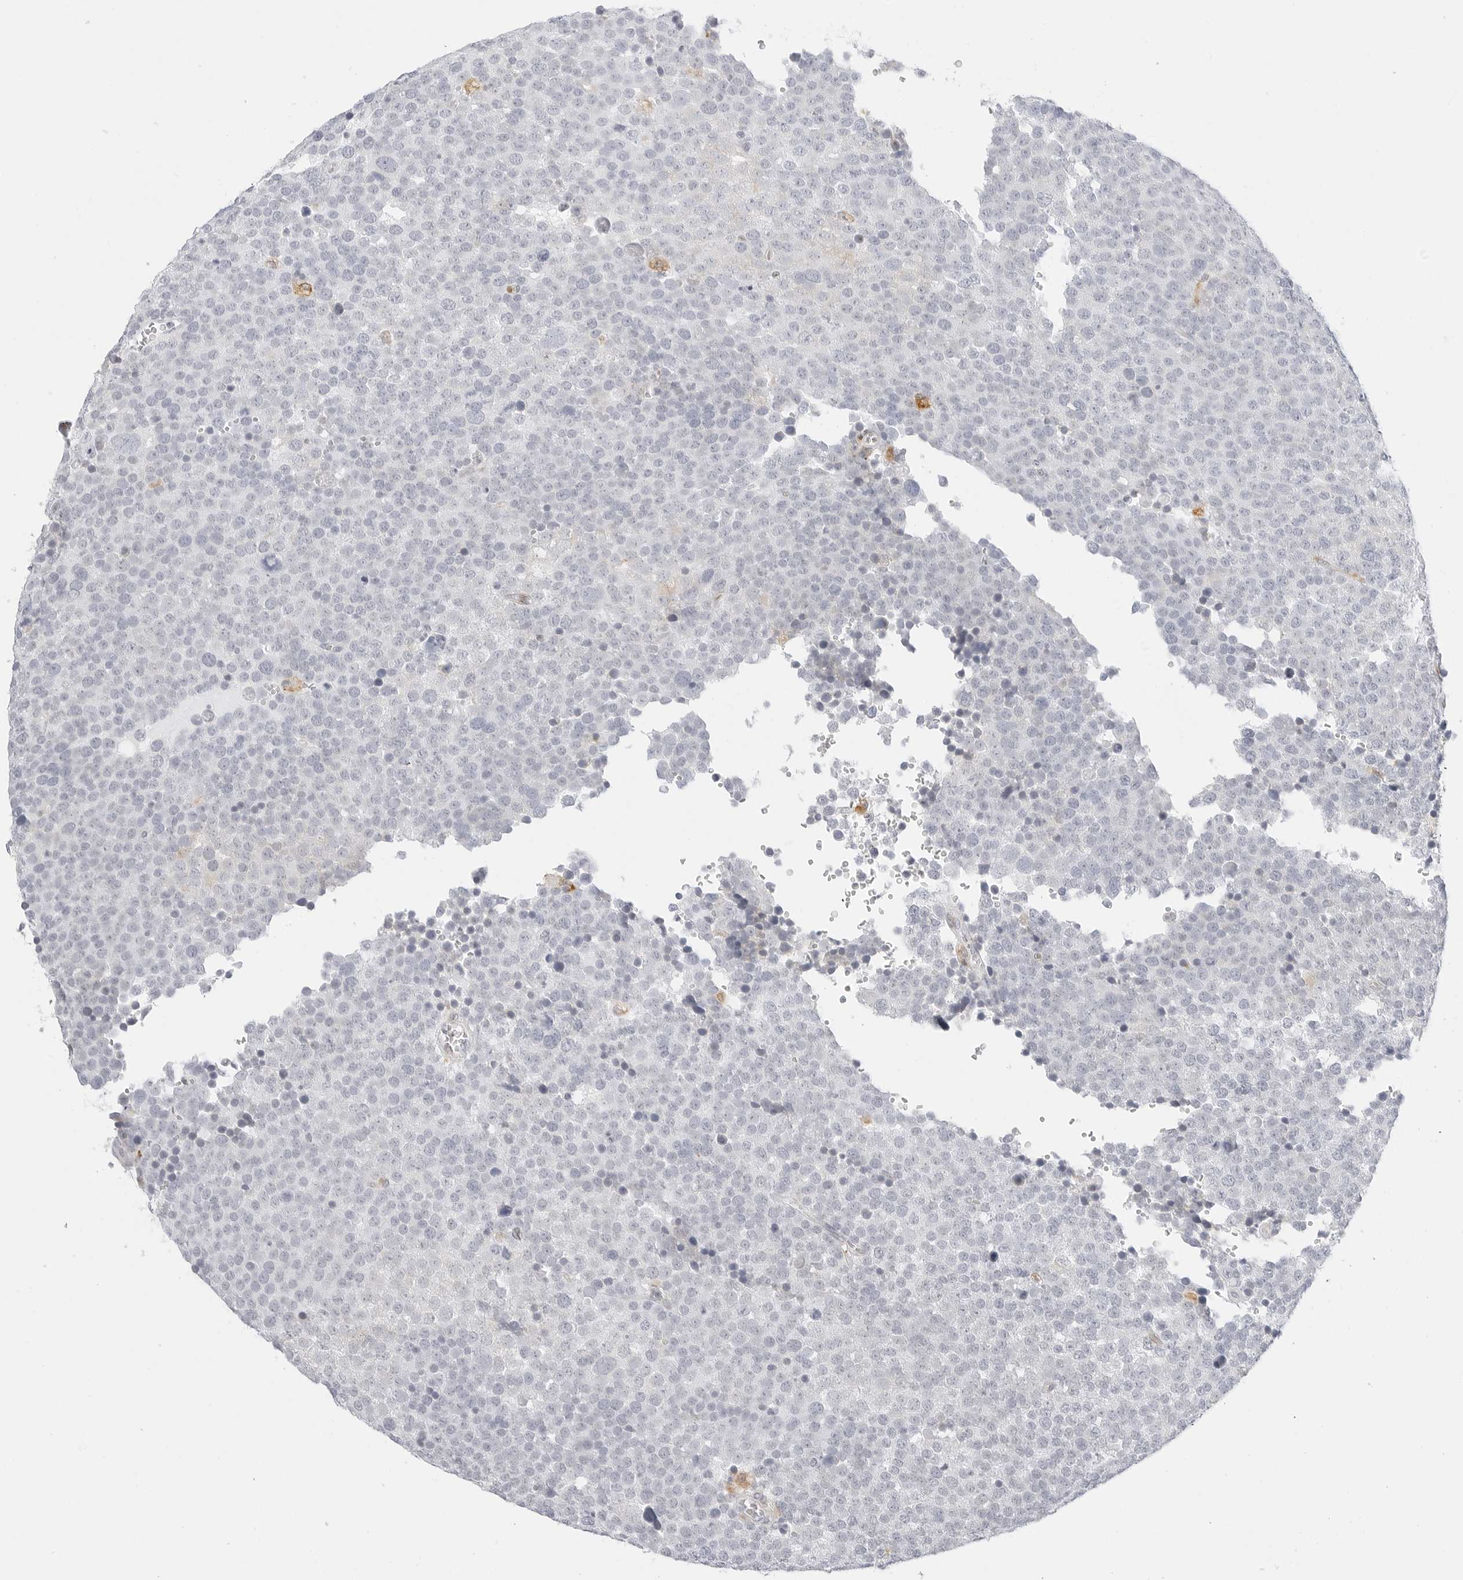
{"staining": {"intensity": "negative", "quantity": "none", "location": "none"}, "tissue": "testis cancer", "cell_type": "Tumor cells", "image_type": "cancer", "snomed": [{"axis": "morphology", "description": "Seminoma, NOS"}, {"axis": "topography", "description": "Testis"}], "caption": "Human testis cancer stained for a protein using immunohistochemistry (IHC) exhibits no expression in tumor cells.", "gene": "THEM4", "patient": {"sex": "male", "age": 71}}